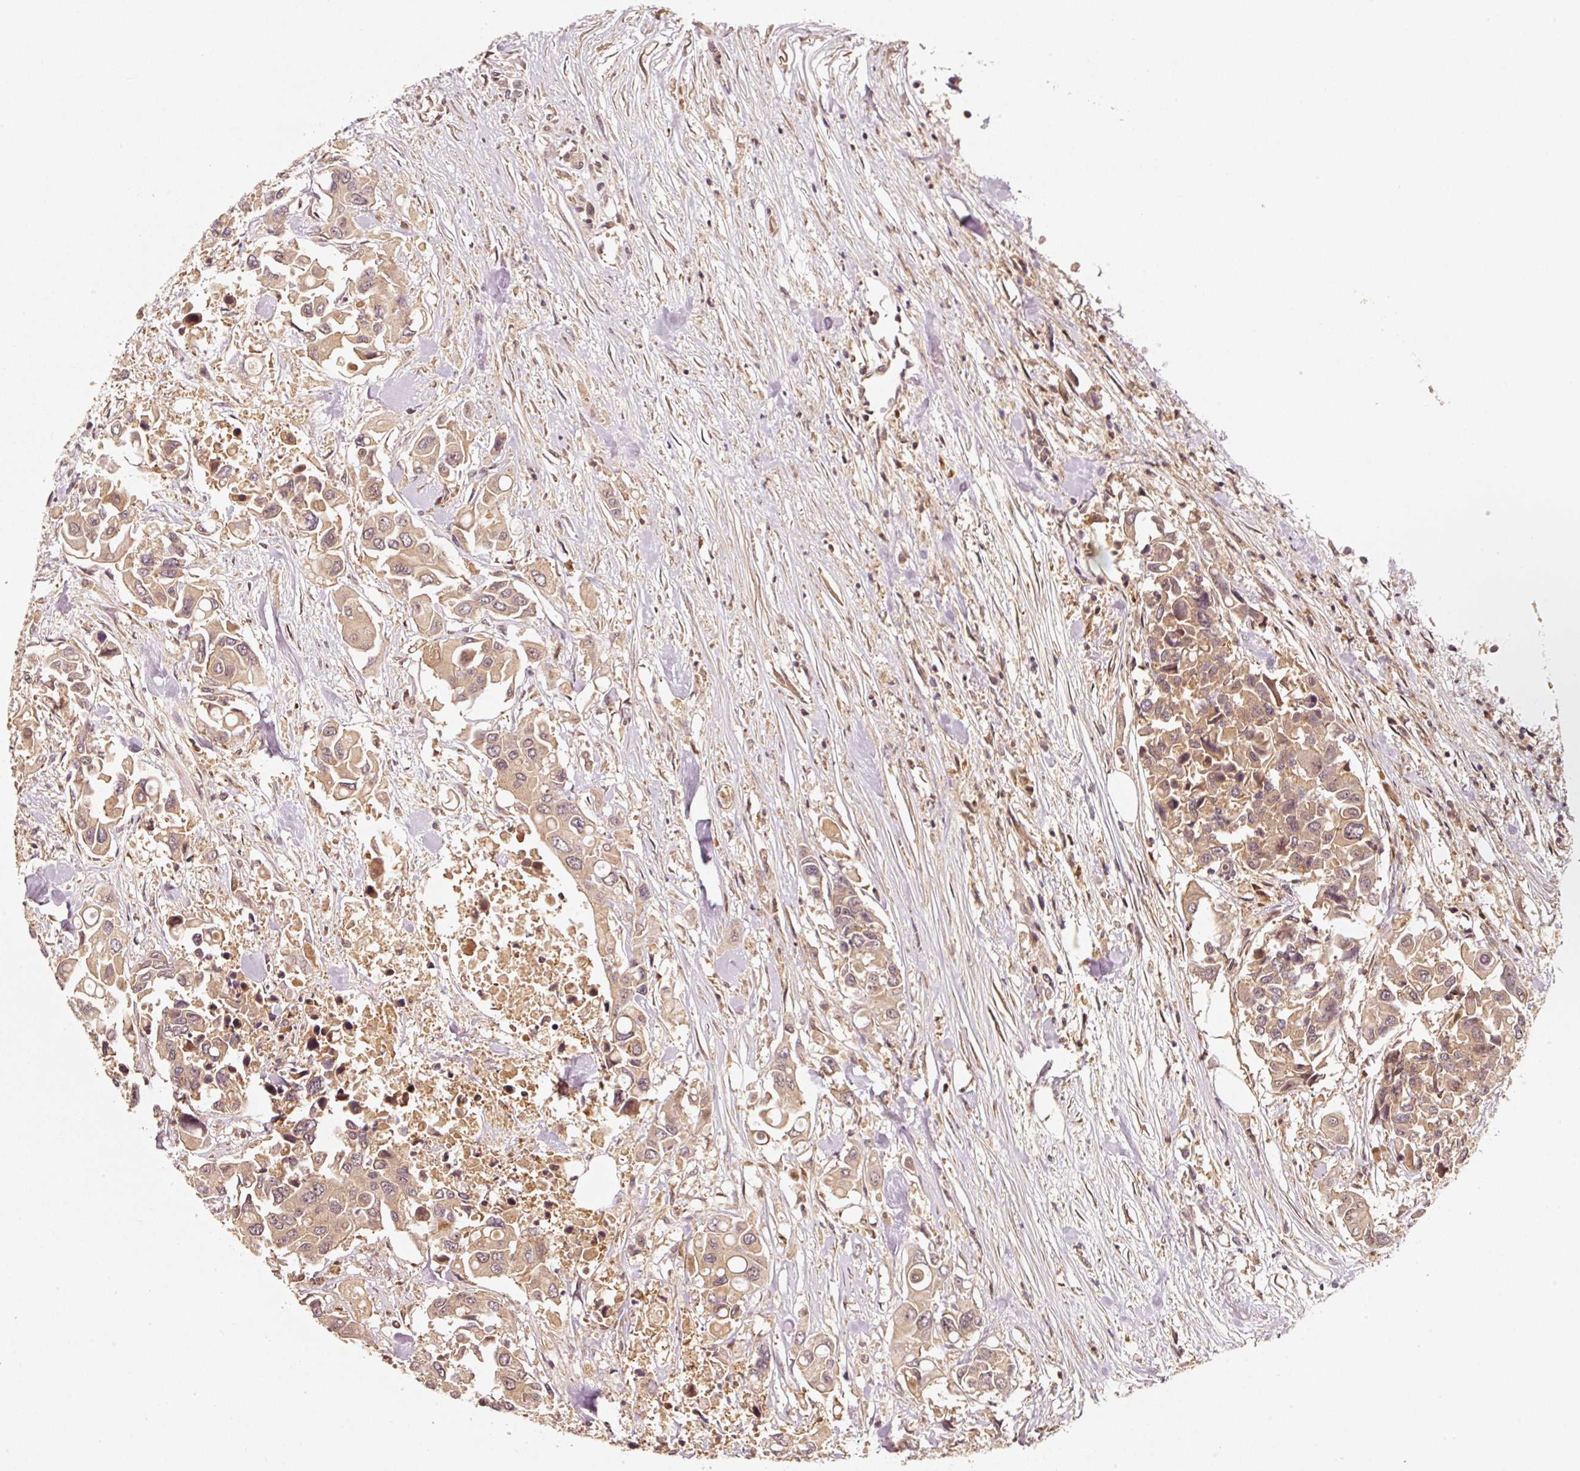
{"staining": {"intensity": "weak", "quantity": ">75%", "location": "cytoplasmic/membranous"}, "tissue": "colorectal cancer", "cell_type": "Tumor cells", "image_type": "cancer", "snomed": [{"axis": "morphology", "description": "Adenocarcinoma, NOS"}, {"axis": "topography", "description": "Colon"}], "caption": "An immunohistochemistry (IHC) image of neoplastic tissue is shown. Protein staining in brown labels weak cytoplasmic/membranous positivity in colorectal cancer (adenocarcinoma) within tumor cells.", "gene": "RRAS2", "patient": {"sex": "male", "age": 77}}